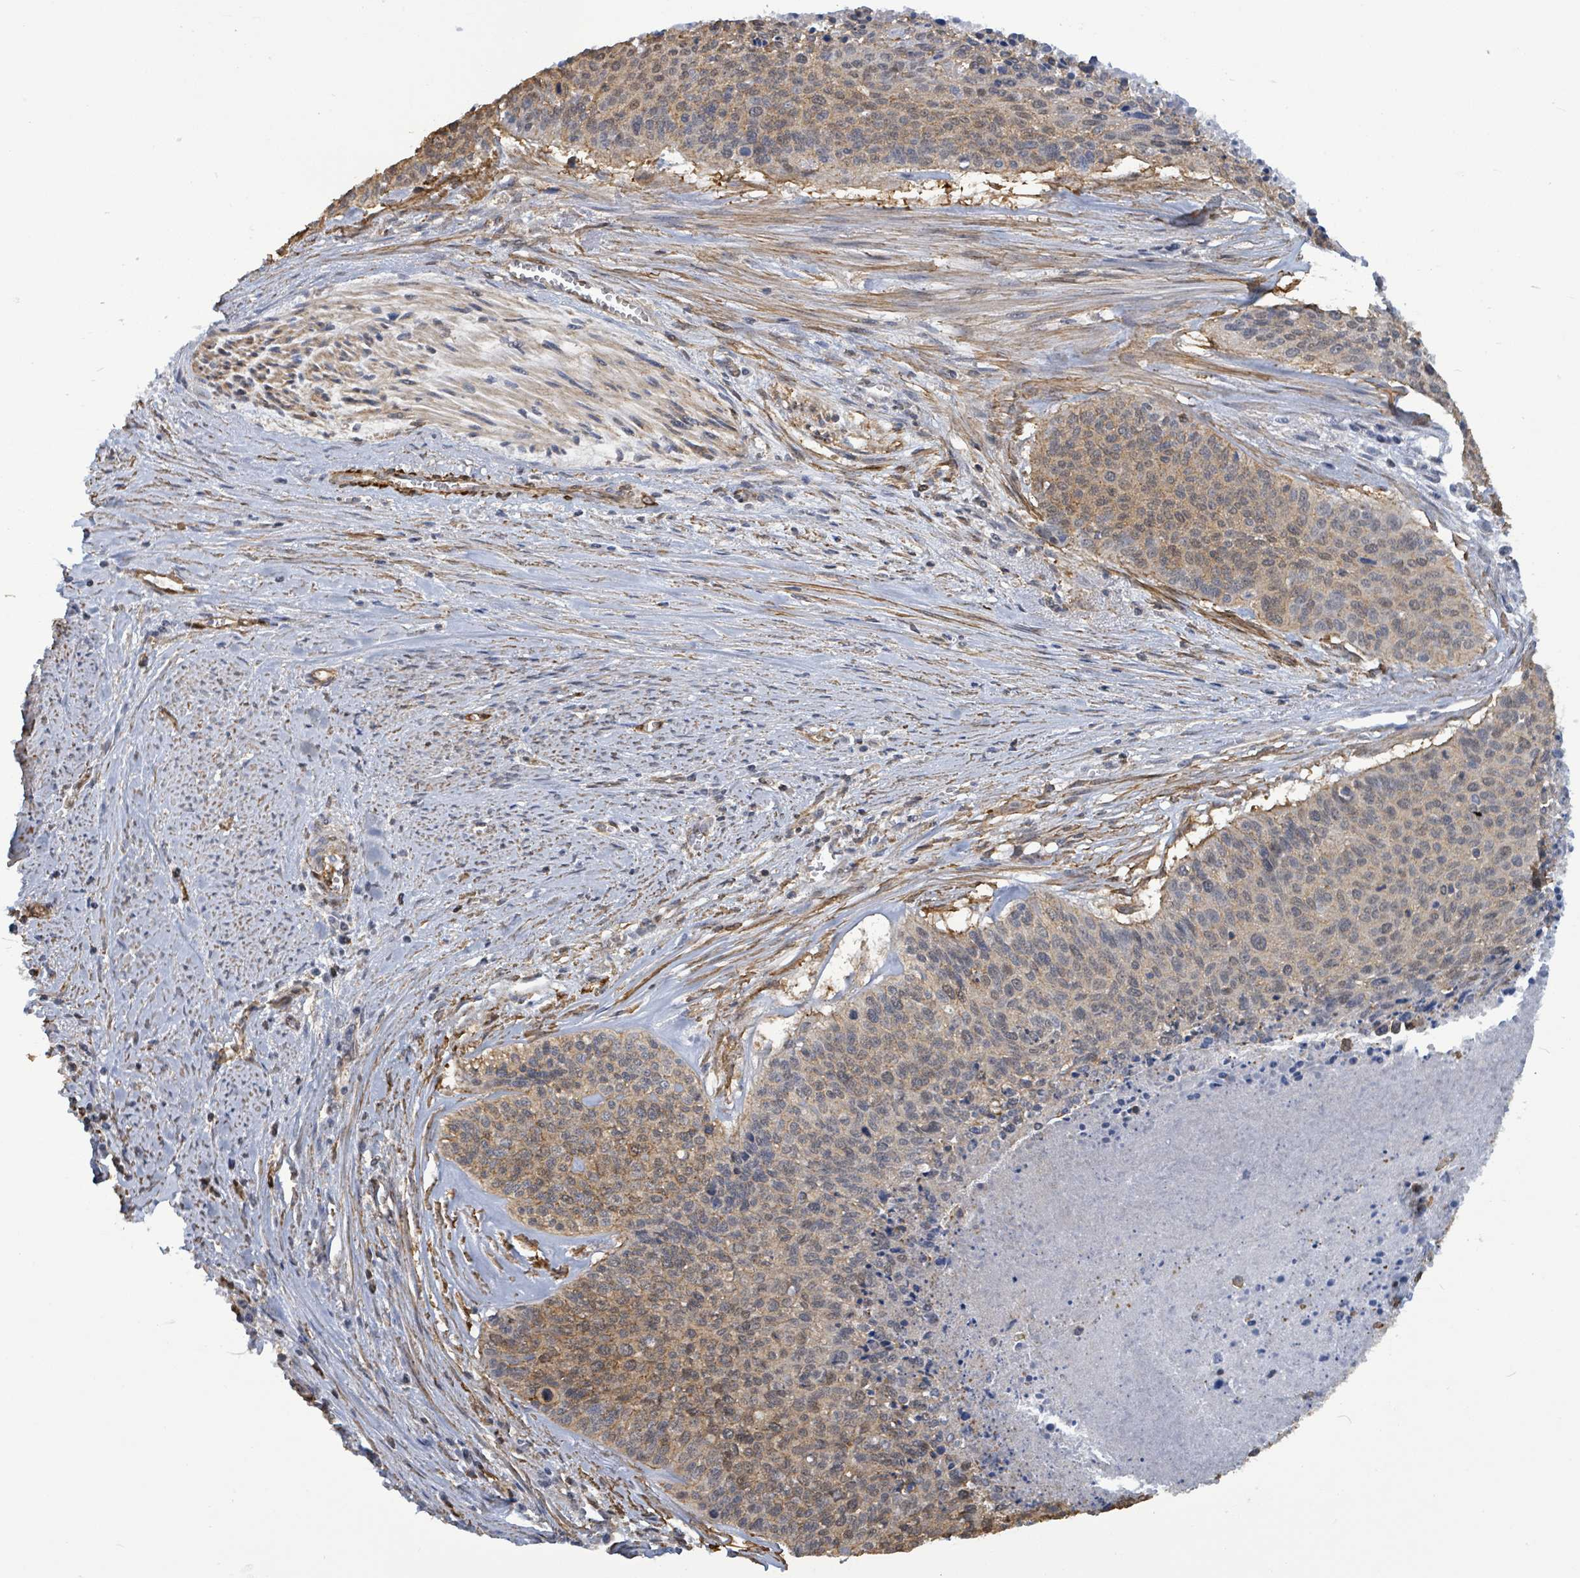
{"staining": {"intensity": "moderate", "quantity": "25%-75%", "location": "cytoplasmic/membranous,nuclear"}, "tissue": "cervical cancer", "cell_type": "Tumor cells", "image_type": "cancer", "snomed": [{"axis": "morphology", "description": "Squamous cell carcinoma, NOS"}, {"axis": "topography", "description": "Cervix"}], "caption": "There is medium levels of moderate cytoplasmic/membranous and nuclear staining in tumor cells of cervical cancer (squamous cell carcinoma), as demonstrated by immunohistochemical staining (brown color).", "gene": "PRKRIP1", "patient": {"sex": "female", "age": 55}}